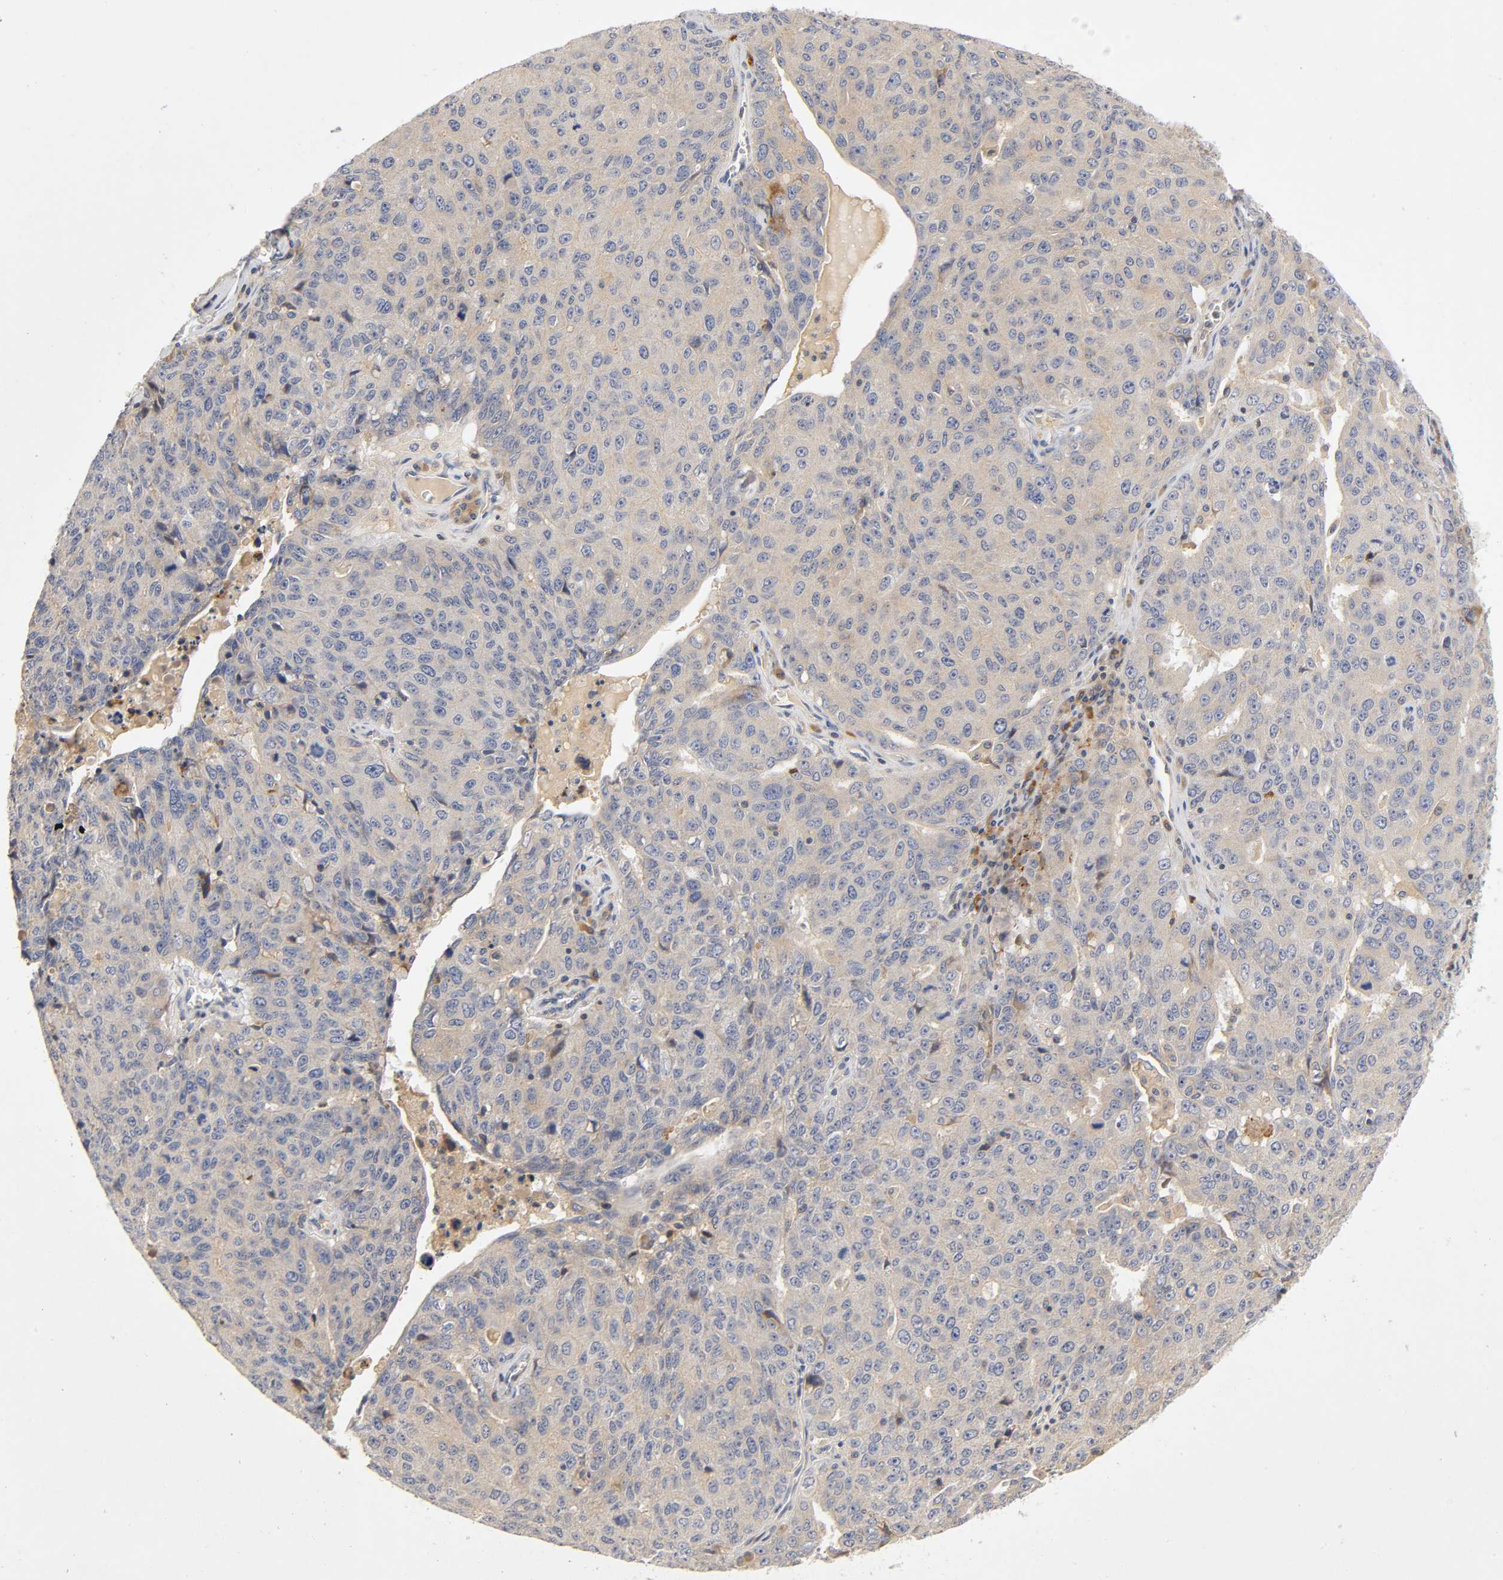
{"staining": {"intensity": "weak", "quantity": "25%-75%", "location": "cytoplasmic/membranous"}, "tissue": "ovarian cancer", "cell_type": "Tumor cells", "image_type": "cancer", "snomed": [{"axis": "morphology", "description": "Carcinoma, endometroid"}, {"axis": "topography", "description": "Ovary"}], "caption": "Ovarian endometroid carcinoma stained with a brown dye demonstrates weak cytoplasmic/membranous positive staining in about 25%-75% of tumor cells.", "gene": "RHOA", "patient": {"sex": "female", "age": 62}}